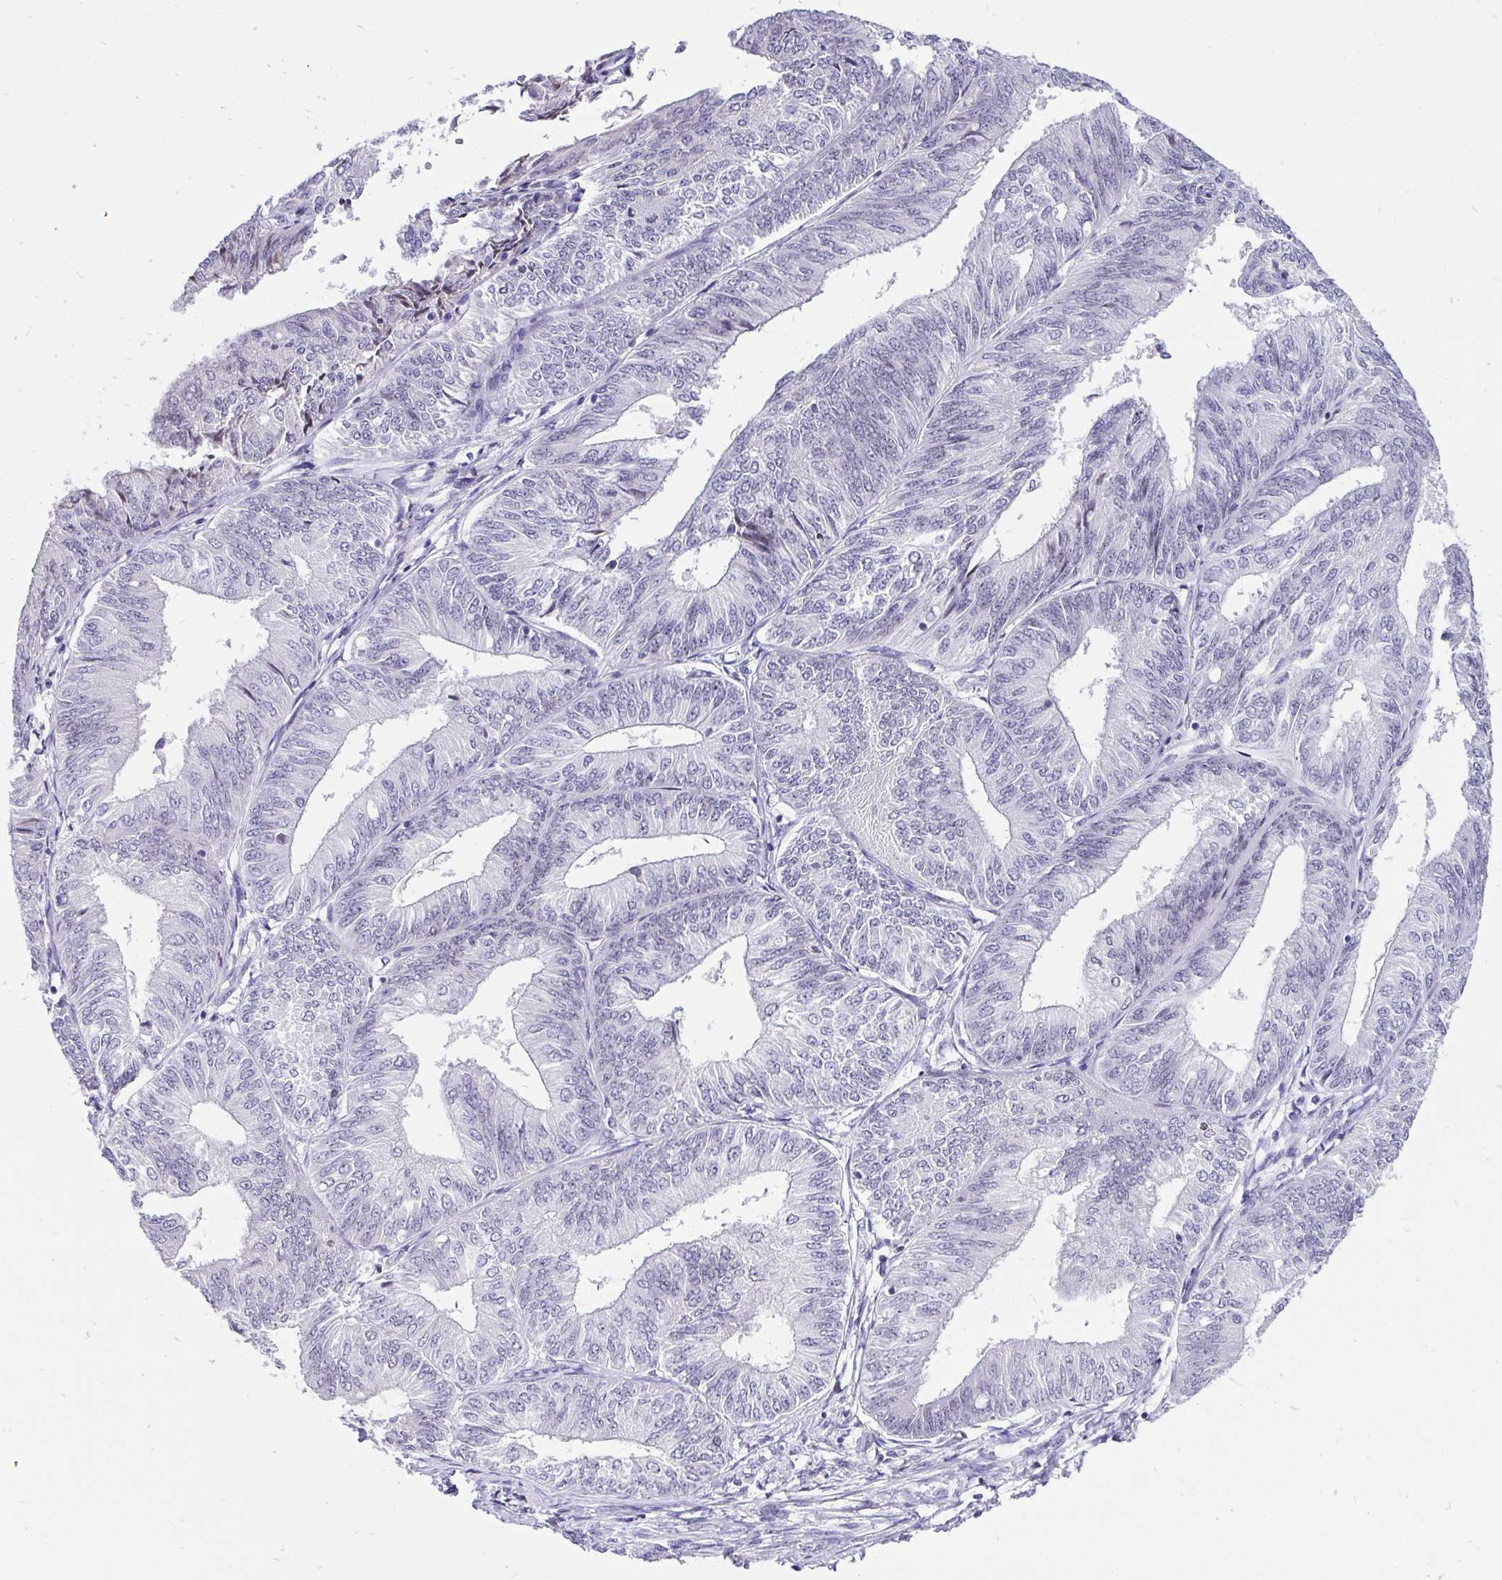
{"staining": {"intensity": "negative", "quantity": "none", "location": "none"}, "tissue": "endometrial cancer", "cell_type": "Tumor cells", "image_type": "cancer", "snomed": [{"axis": "morphology", "description": "Adenocarcinoma, NOS"}, {"axis": "topography", "description": "Endometrium"}], "caption": "Endometrial cancer (adenocarcinoma) was stained to show a protein in brown. There is no significant staining in tumor cells.", "gene": "ZNF860", "patient": {"sex": "female", "age": 58}}